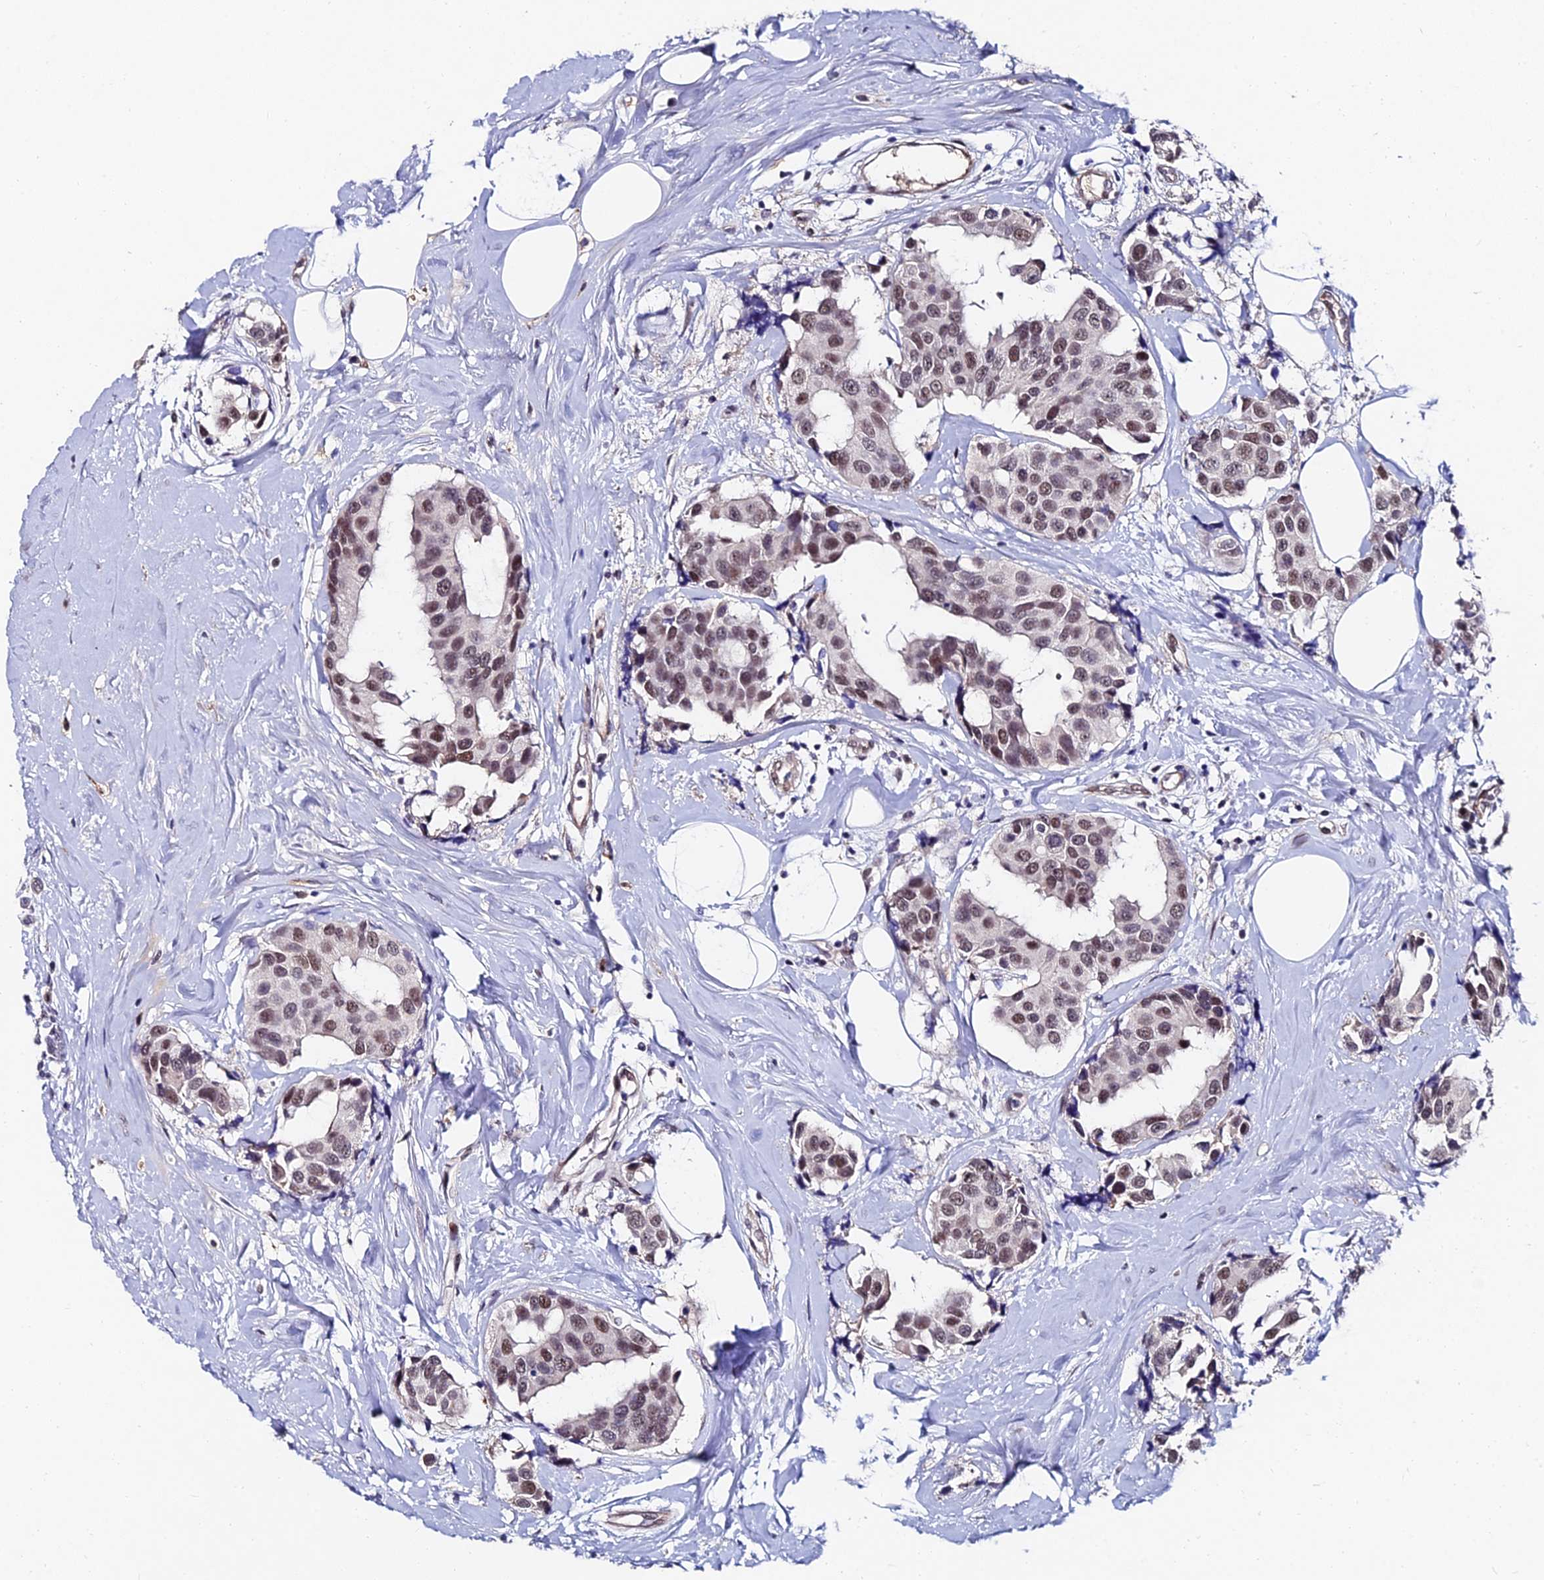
{"staining": {"intensity": "moderate", "quantity": ">75%", "location": "nuclear"}, "tissue": "breast cancer", "cell_type": "Tumor cells", "image_type": "cancer", "snomed": [{"axis": "morphology", "description": "Normal tissue, NOS"}, {"axis": "morphology", "description": "Duct carcinoma"}, {"axis": "topography", "description": "Breast"}], "caption": "Tumor cells show moderate nuclear staining in about >75% of cells in infiltrating ductal carcinoma (breast). (DAB = brown stain, brightfield microscopy at high magnification).", "gene": "TRIM24", "patient": {"sex": "female", "age": 39}}